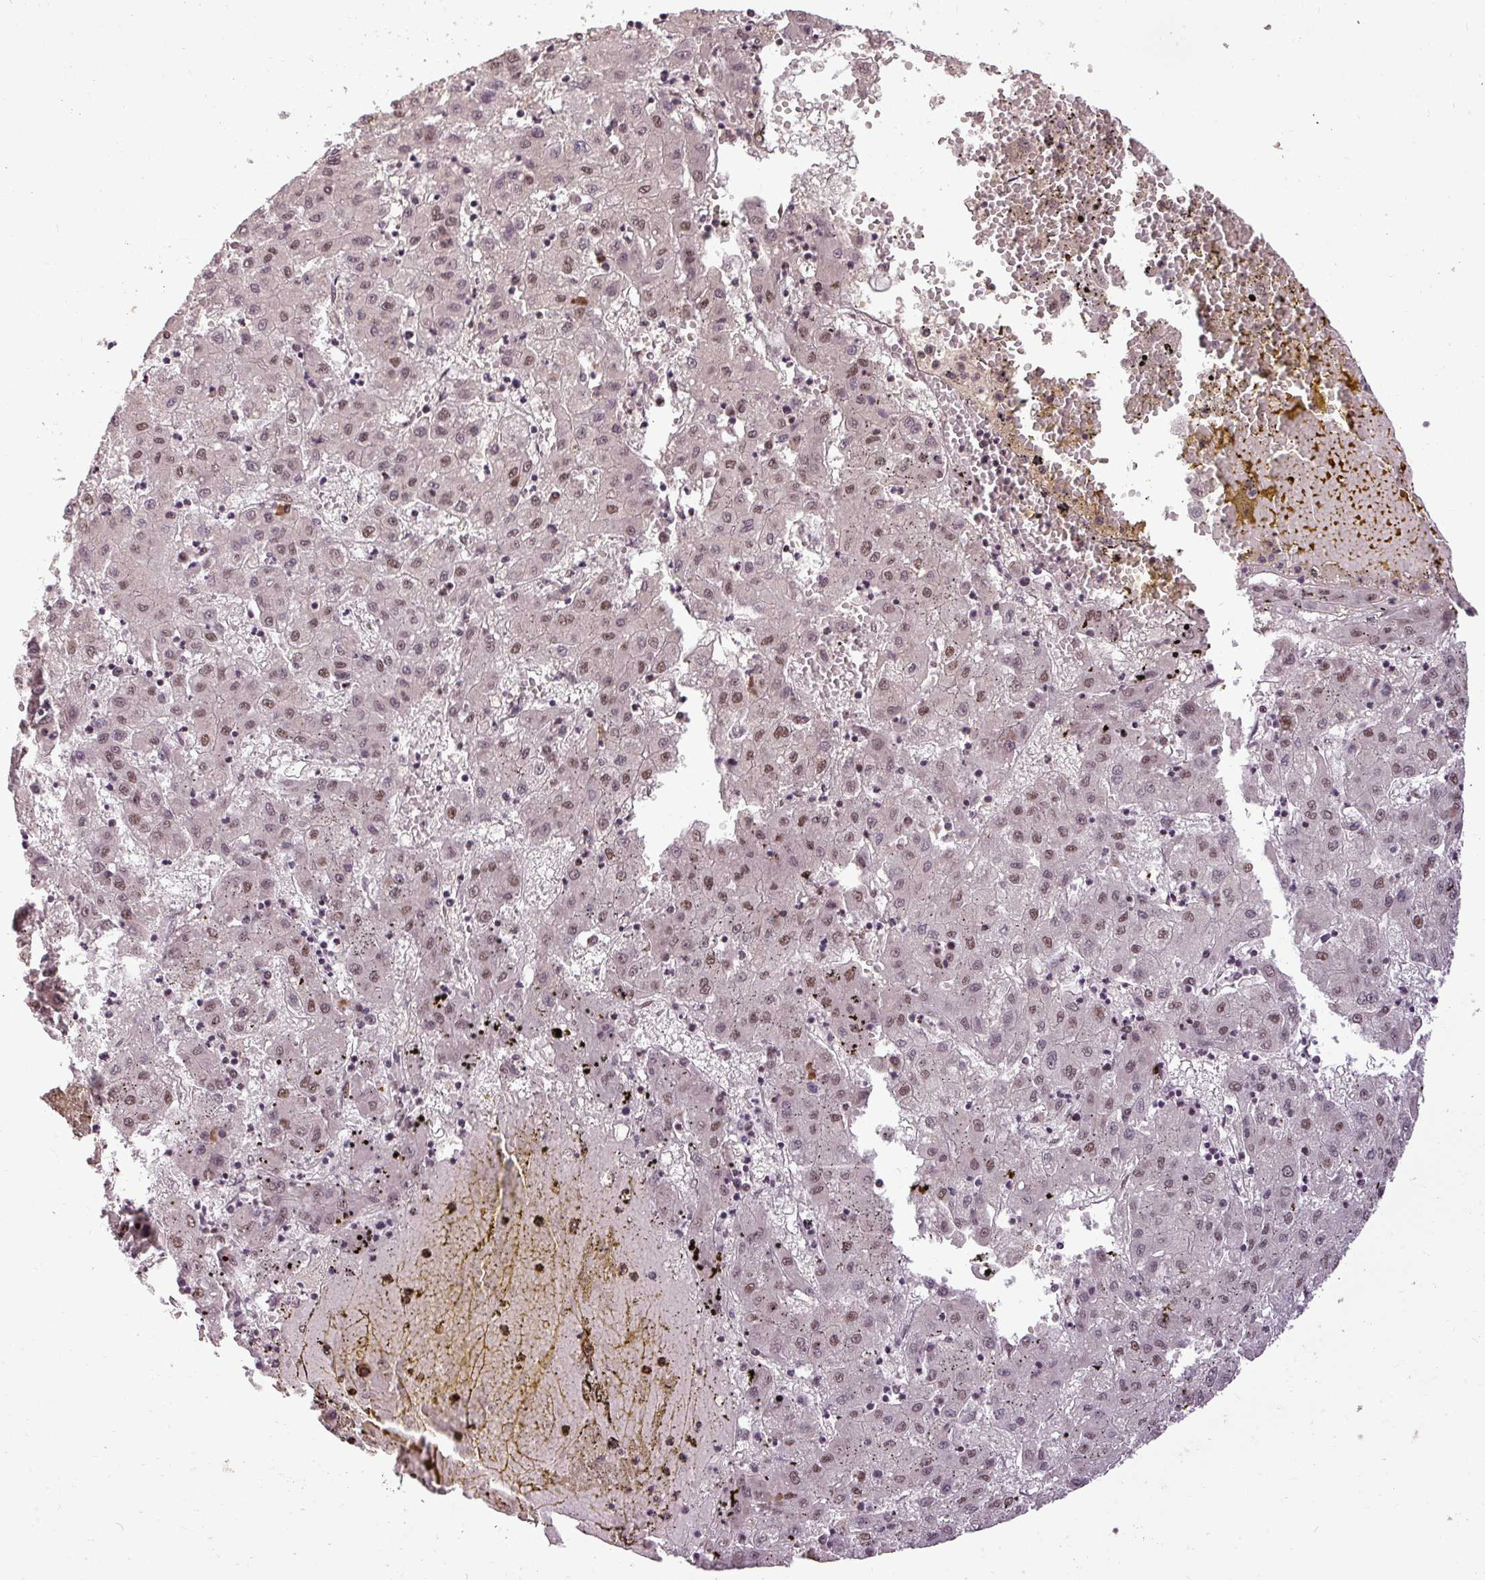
{"staining": {"intensity": "moderate", "quantity": ">75%", "location": "nuclear"}, "tissue": "liver cancer", "cell_type": "Tumor cells", "image_type": "cancer", "snomed": [{"axis": "morphology", "description": "Carcinoma, Hepatocellular, NOS"}, {"axis": "topography", "description": "Liver"}], "caption": "IHC of human liver hepatocellular carcinoma shows medium levels of moderate nuclear positivity in approximately >75% of tumor cells.", "gene": "BCAS3", "patient": {"sex": "male", "age": 72}}